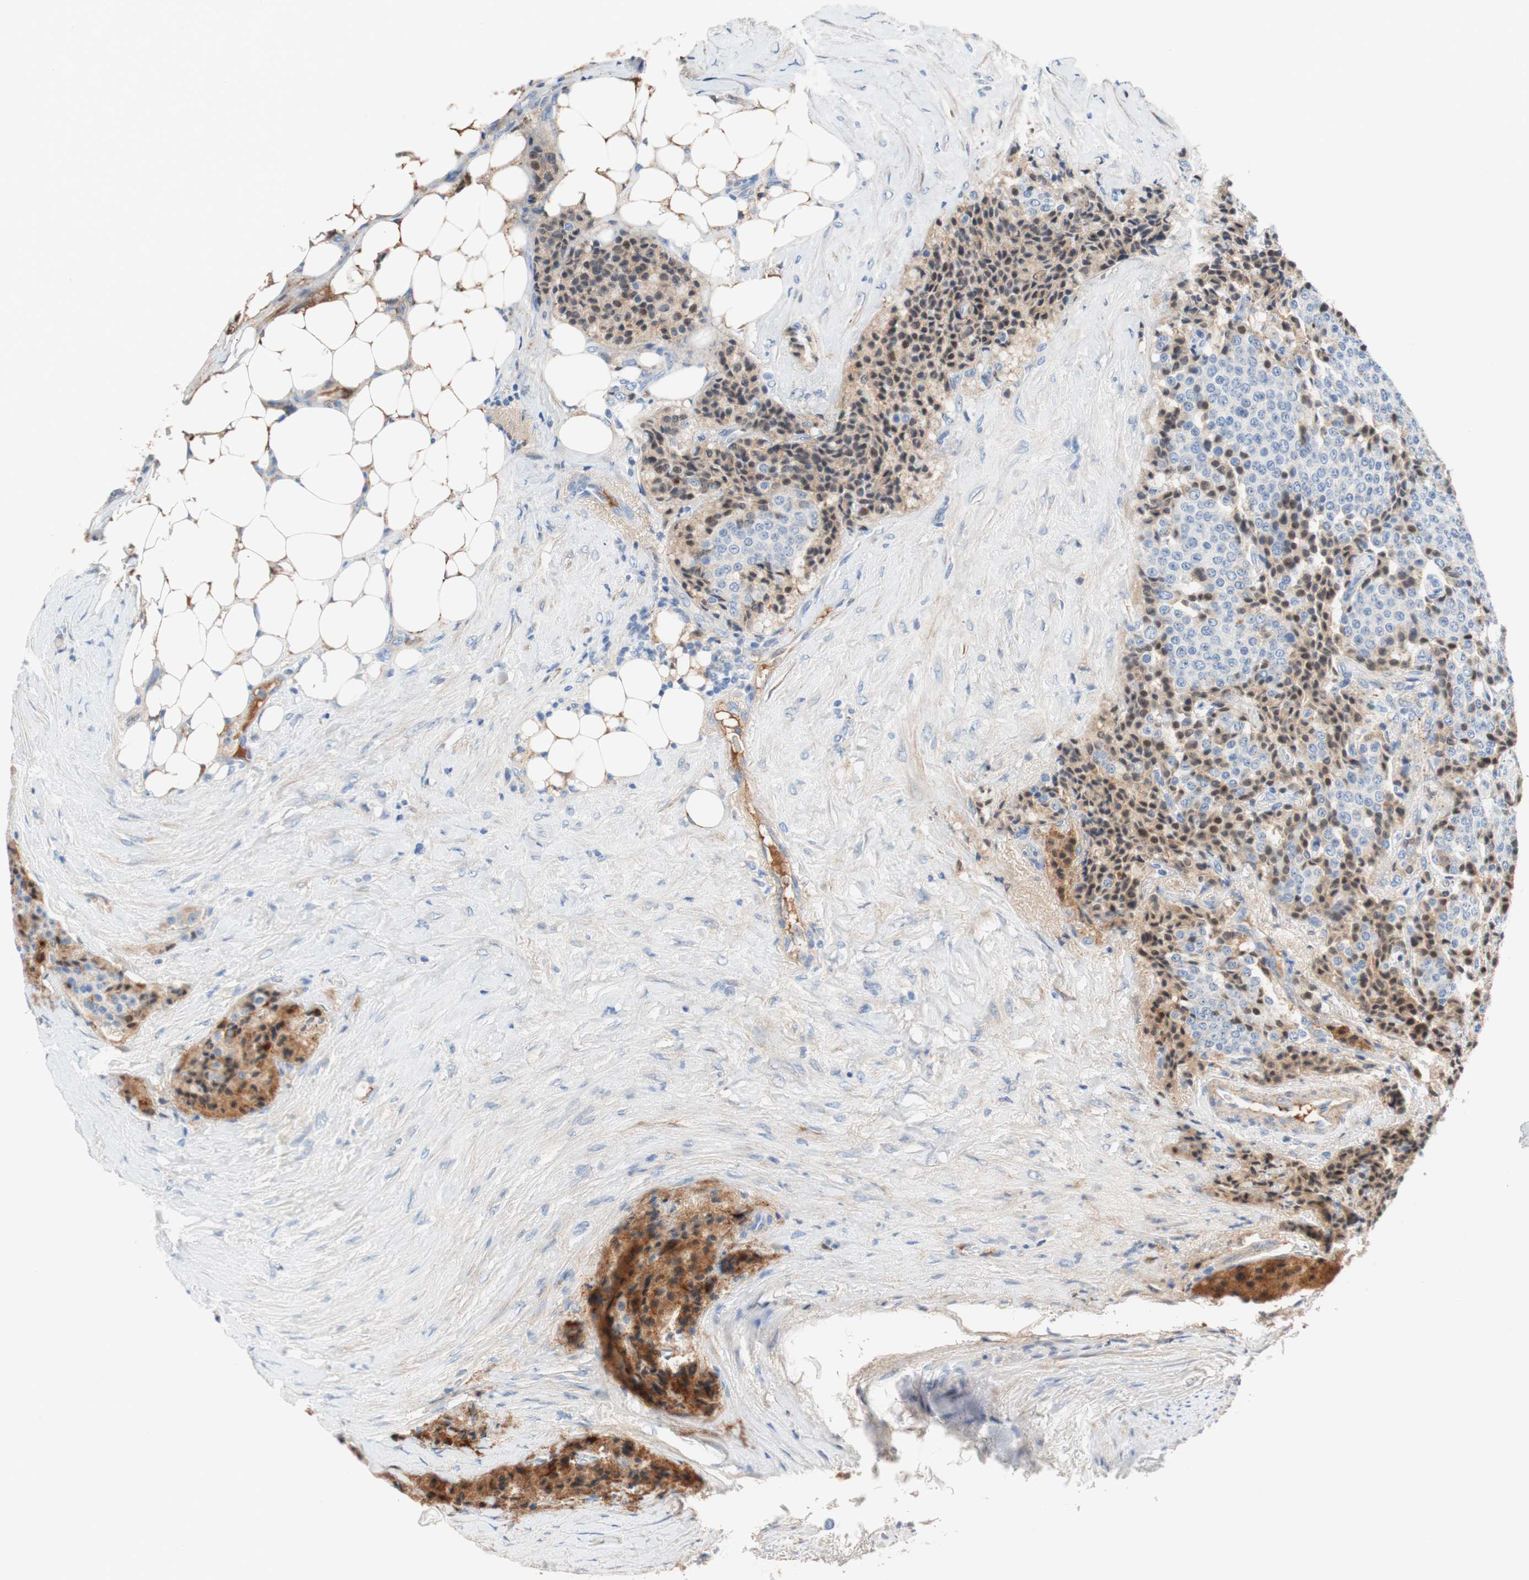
{"staining": {"intensity": "negative", "quantity": "none", "location": "none"}, "tissue": "carcinoid", "cell_type": "Tumor cells", "image_type": "cancer", "snomed": [{"axis": "morphology", "description": "Carcinoid, malignant, NOS"}, {"axis": "topography", "description": "Colon"}], "caption": "A high-resolution histopathology image shows immunohistochemistry staining of carcinoid, which exhibits no significant staining in tumor cells. The staining was performed using DAB (3,3'-diaminobenzidine) to visualize the protein expression in brown, while the nuclei were stained in blue with hematoxylin (Magnification: 20x).", "gene": "RBP4", "patient": {"sex": "female", "age": 61}}